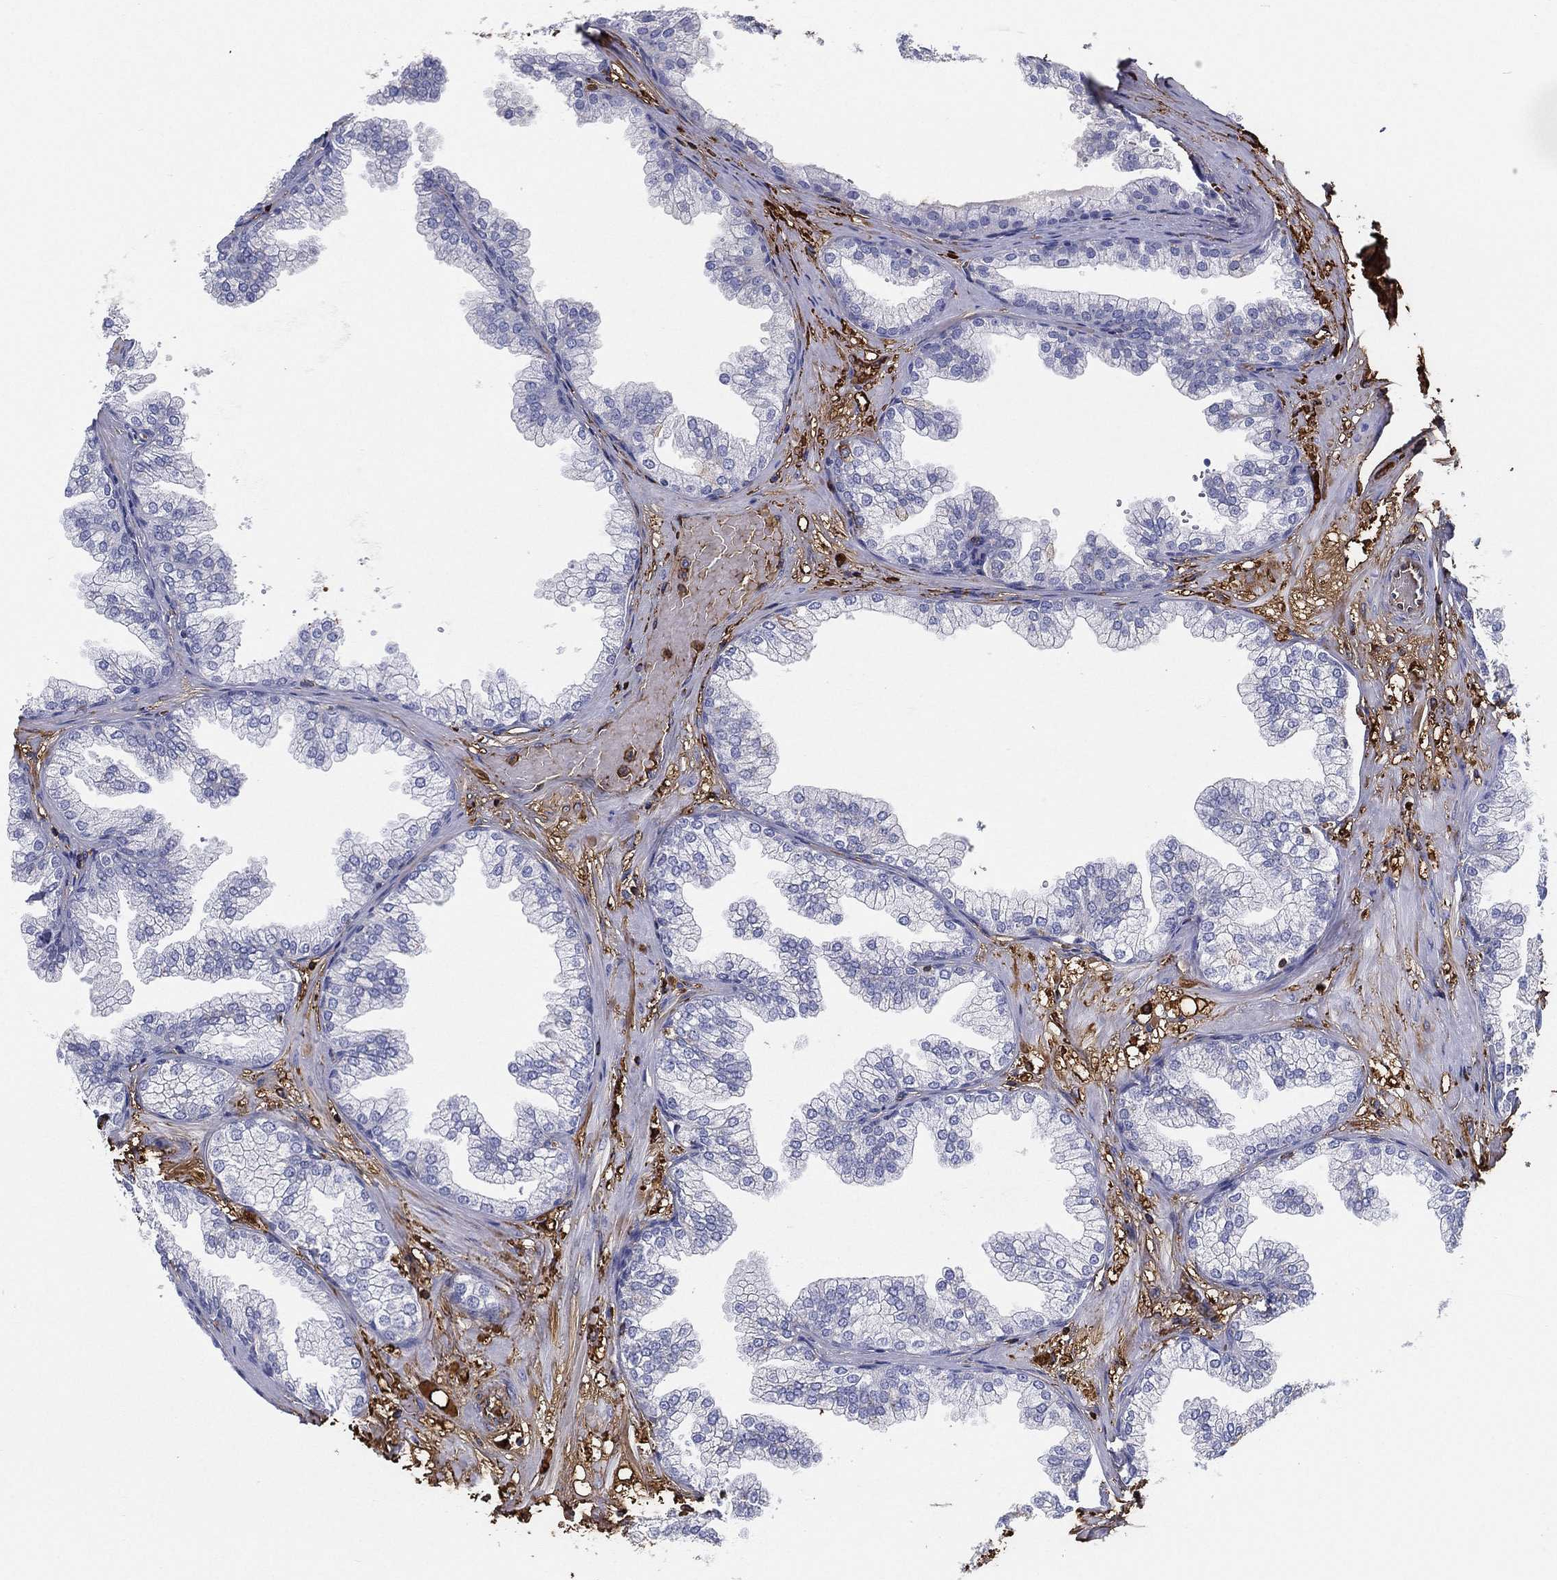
{"staining": {"intensity": "negative", "quantity": "none", "location": "none"}, "tissue": "prostate", "cell_type": "Glandular cells", "image_type": "normal", "snomed": [{"axis": "morphology", "description": "Normal tissue, NOS"}, {"axis": "topography", "description": "Prostate"}], "caption": "Prostate was stained to show a protein in brown. There is no significant positivity in glandular cells. (DAB immunohistochemistry (IHC) visualized using brightfield microscopy, high magnification).", "gene": "IFNB1", "patient": {"sex": "male", "age": 37}}